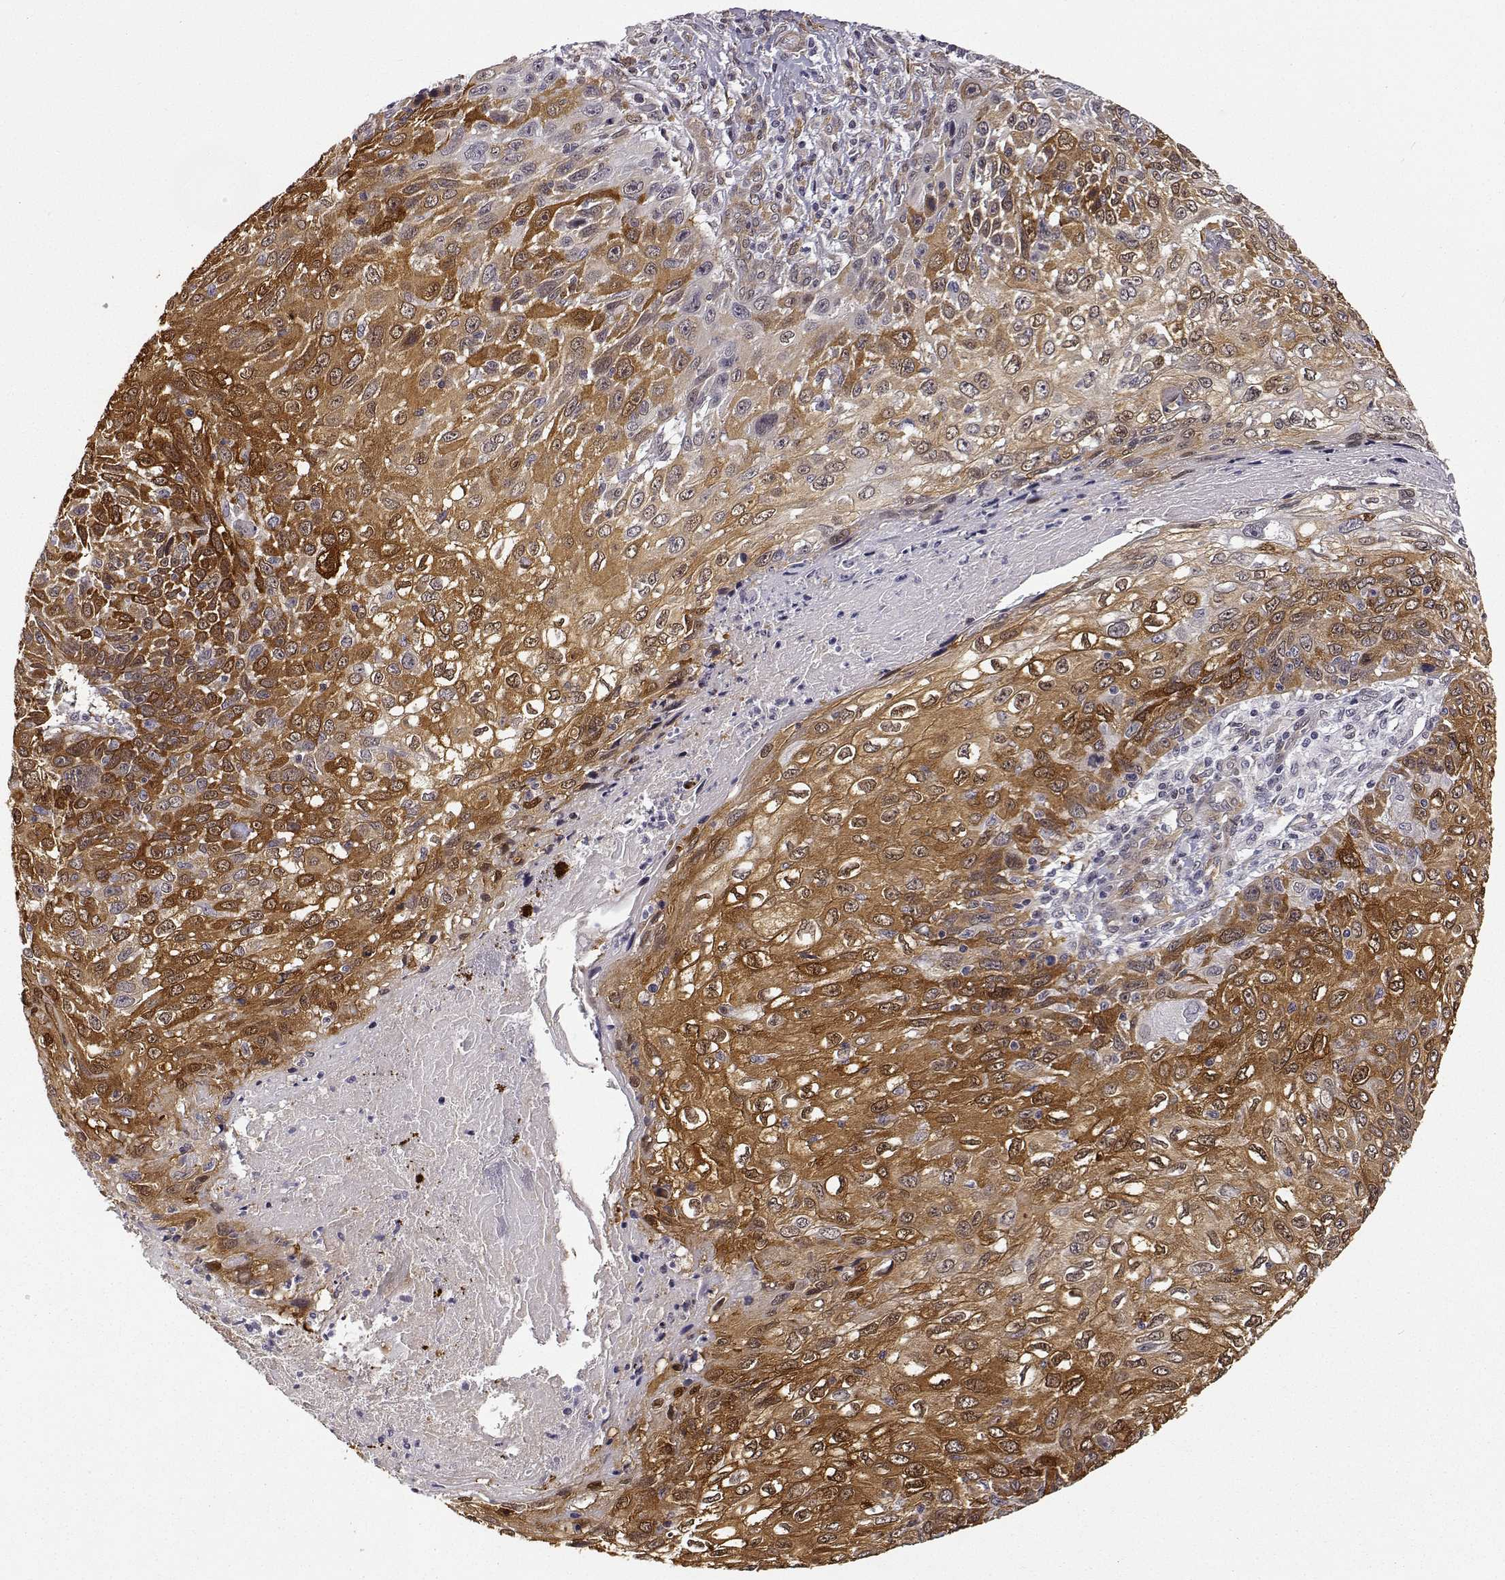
{"staining": {"intensity": "moderate", "quantity": ">75%", "location": "cytoplasmic/membranous"}, "tissue": "skin cancer", "cell_type": "Tumor cells", "image_type": "cancer", "snomed": [{"axis": "morphology", "description": "Squamous cell carcinoma, NOS"}, {"axis": "topography", "description": "Skin"}], "caption": "Squamous cell carcinoma (skin) stained with a protein marker shows moderate staining in tumor cells.", "gene": "PHGDH", "patient": {"sex": "male", "age": 92}}